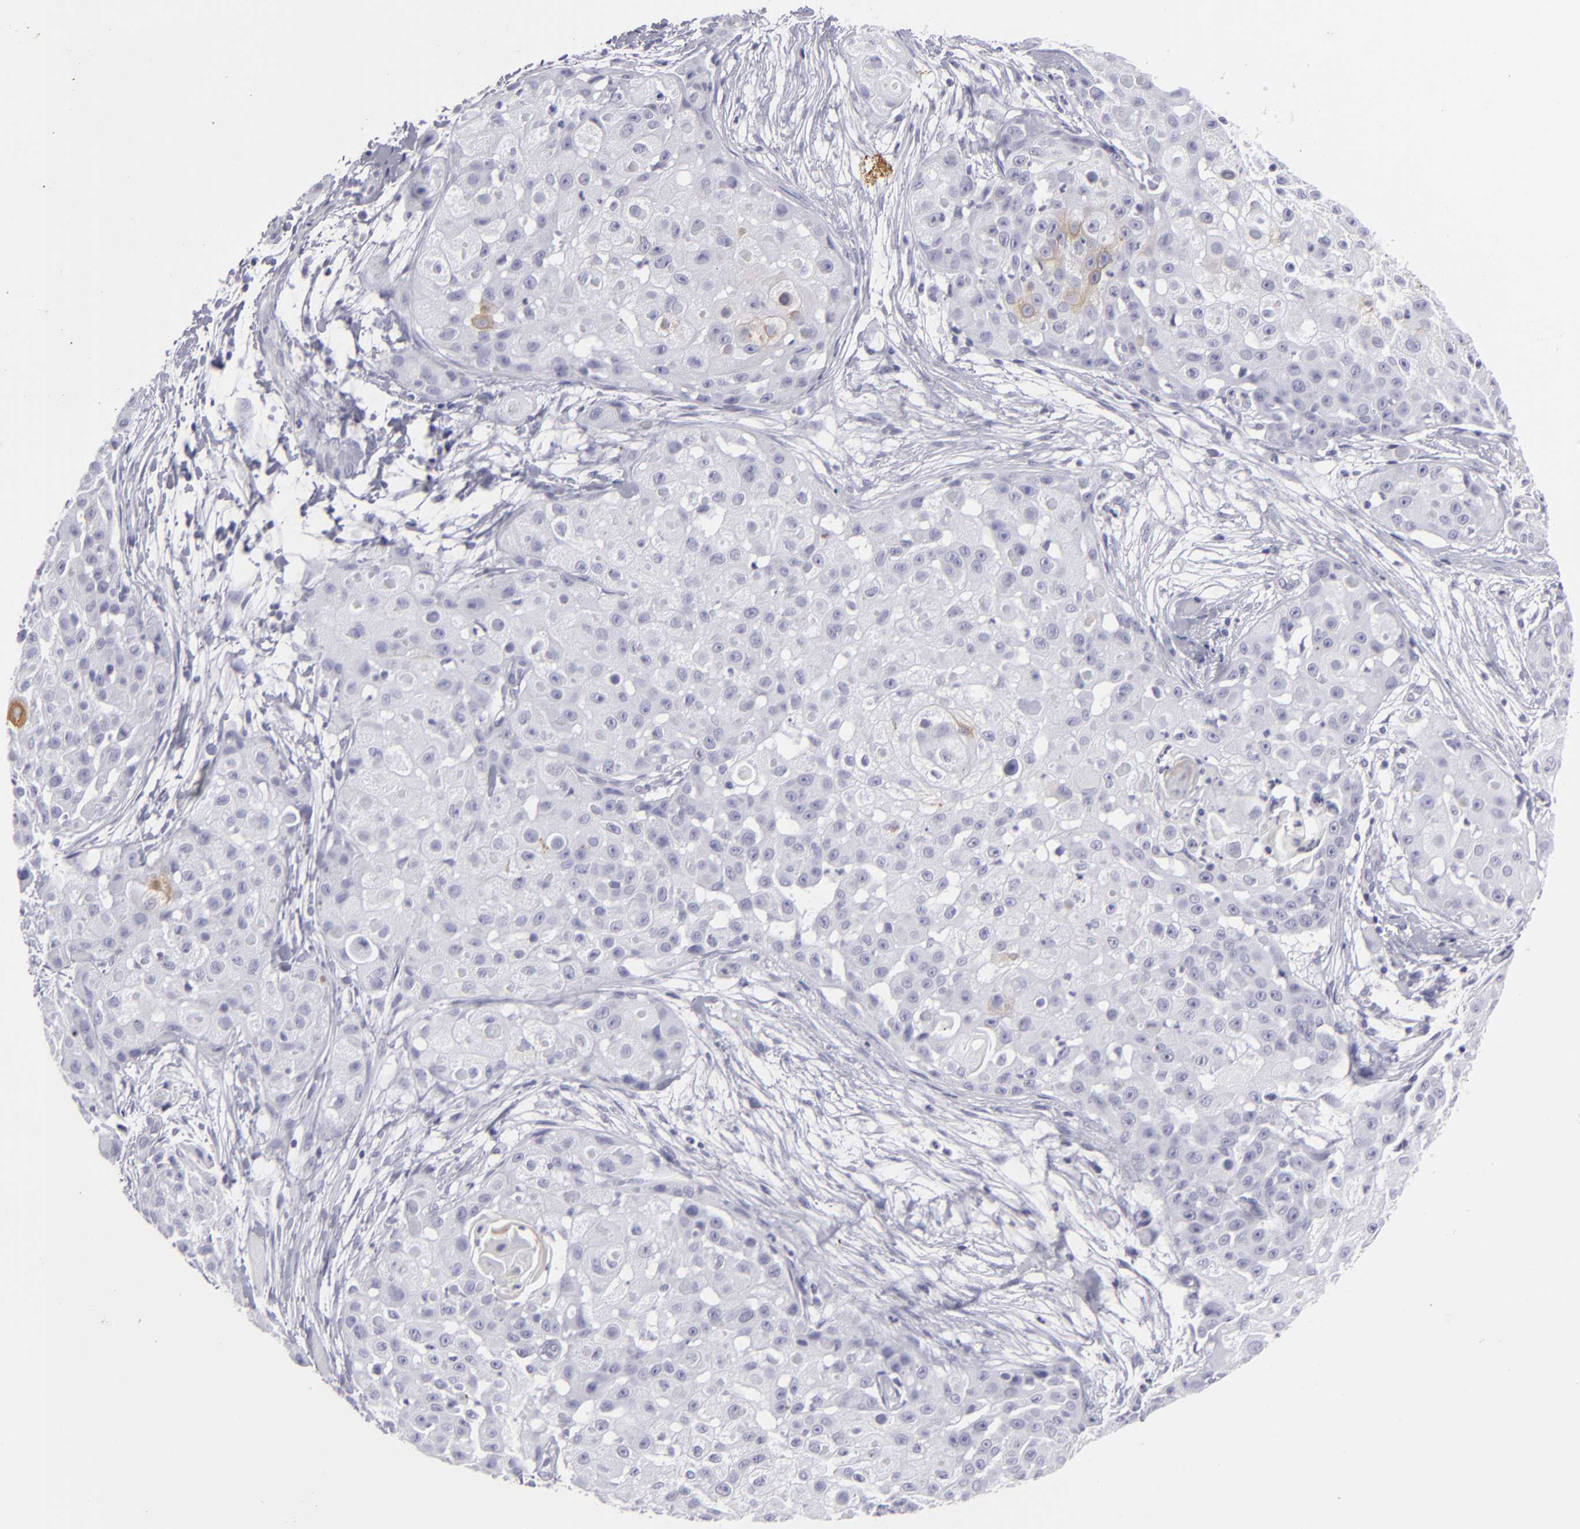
{"staining": {"intensity": "negative", "quantity": "none", "location": "none"}, "tissue": "skin cancer", "cell_type": "Tumor cells", "image_type": "cancer", "snomed": [{"axis": "morphology", "description": "Squamous cell carcinoma, NOS"}, {"axis": "topography", "description": "Skin"}], "caption": "There is no significant staining in tumor cells of squamous cell carcinoma (skin).", "gene": "KRT1", "patient": {"sex": "female", "age": 57}}